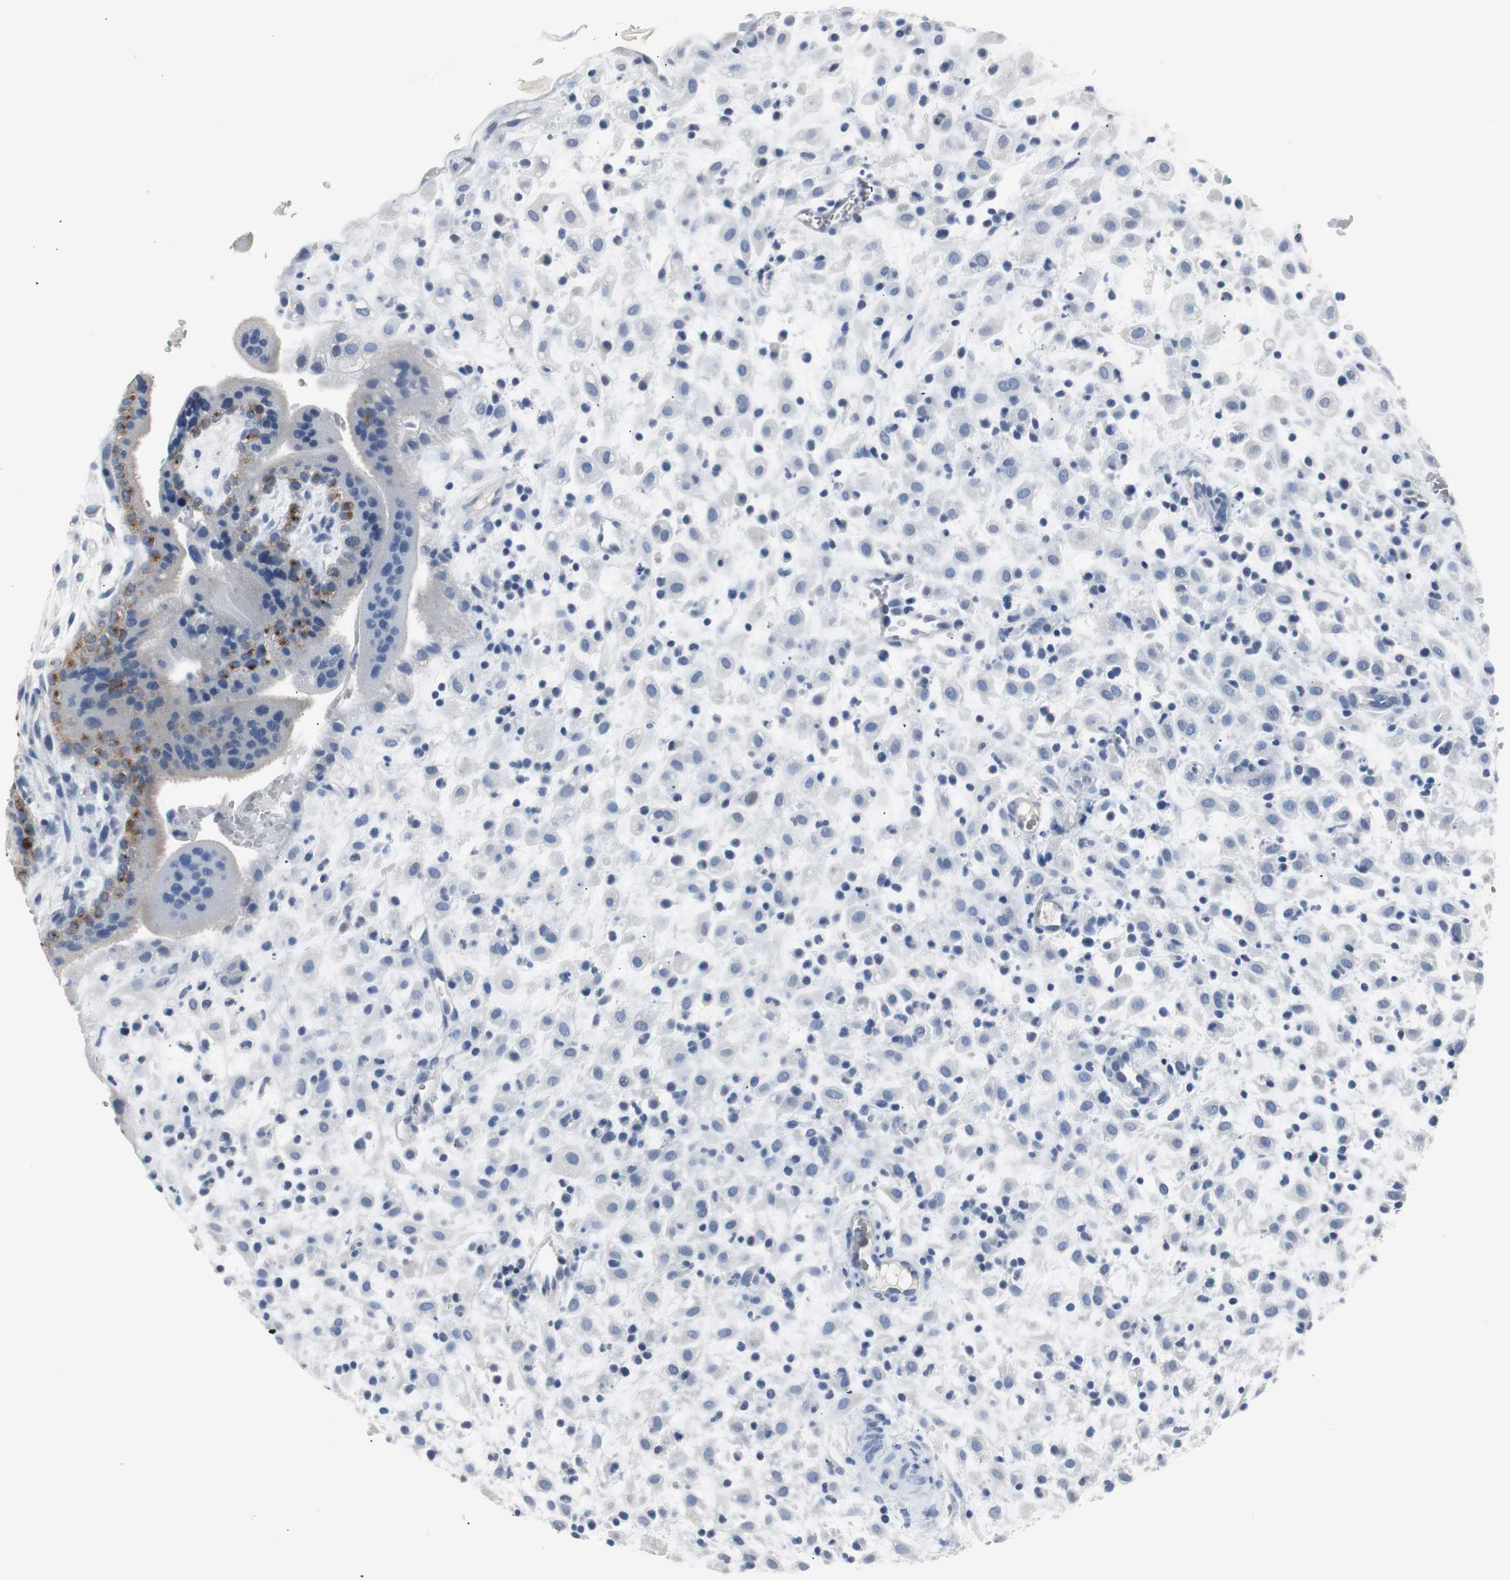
{"staining": {"intensity": "negative", "quantity": "none", "location": "none"}, "tissue": "placenta", "cell_type": "Decidual cells", "image_type": "normal", "snomed": [{"axis": "morphology", "description": "Normal tissue, NOS"}, {"axis": "topography", "description": "Placenta"}], "caption": "This is an immunohistochemistry image of benign human placenta. There is no staining in decidual cells.", "gene": "LRP2", "patient": {"sex": "female", "age": 35}}